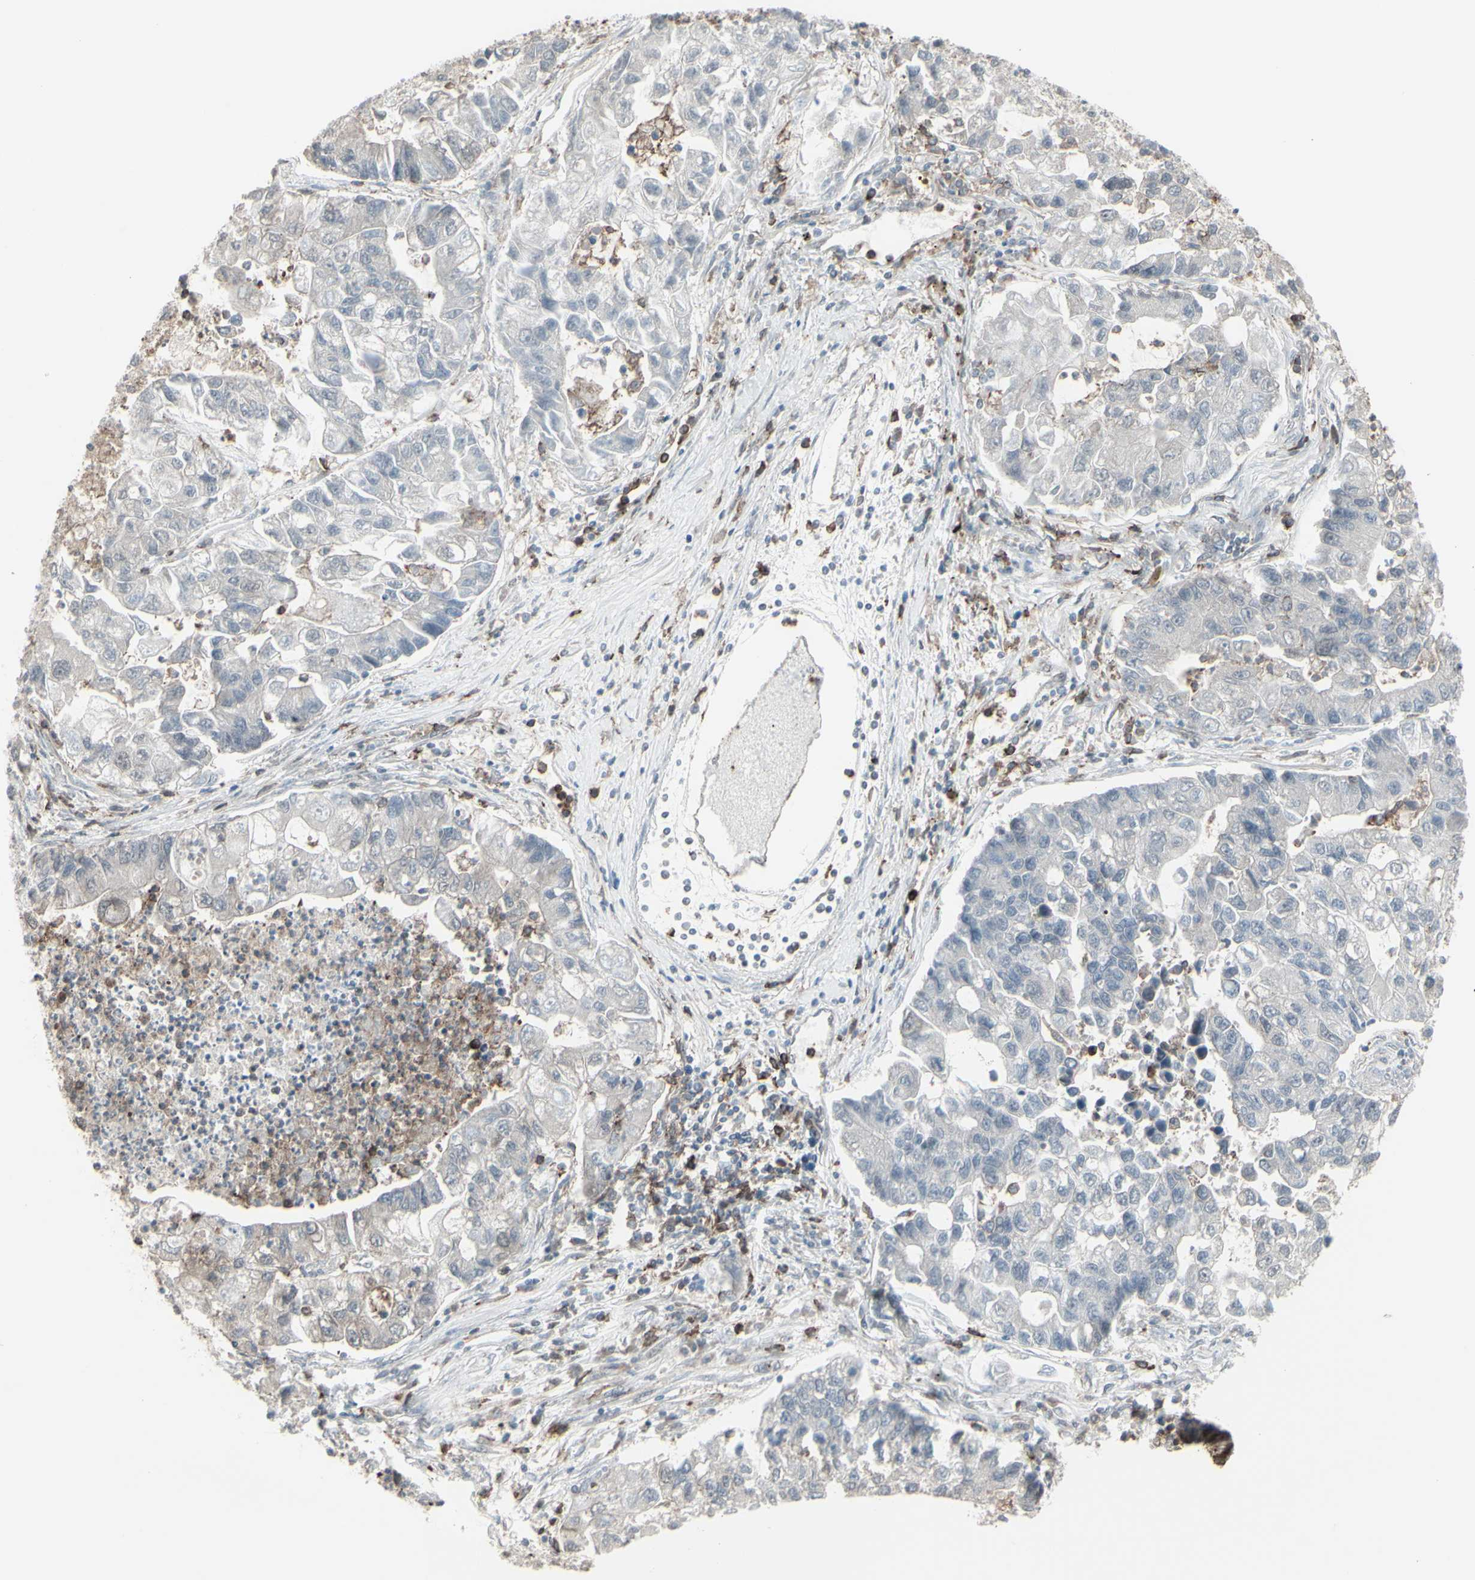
{"staining": {"intensity": "negative", "quantity": "none", "location": "none"}, "tissue": "lung cancer", "cell_type": "Tumor cells", "image_type": "cancer", "snomed": [{"axis": "morphology", "description": "Adenocarcinoma, NOS"}, {"axis": "topography", "description": "Lung"}], "caption": "This is an immunohistochemistry photomicrograph of lung cancer (adenocarcinoma). There is no expression in tumor cells.", "gene": "CD33", "patient": {"sex": "female", "age": 51}}